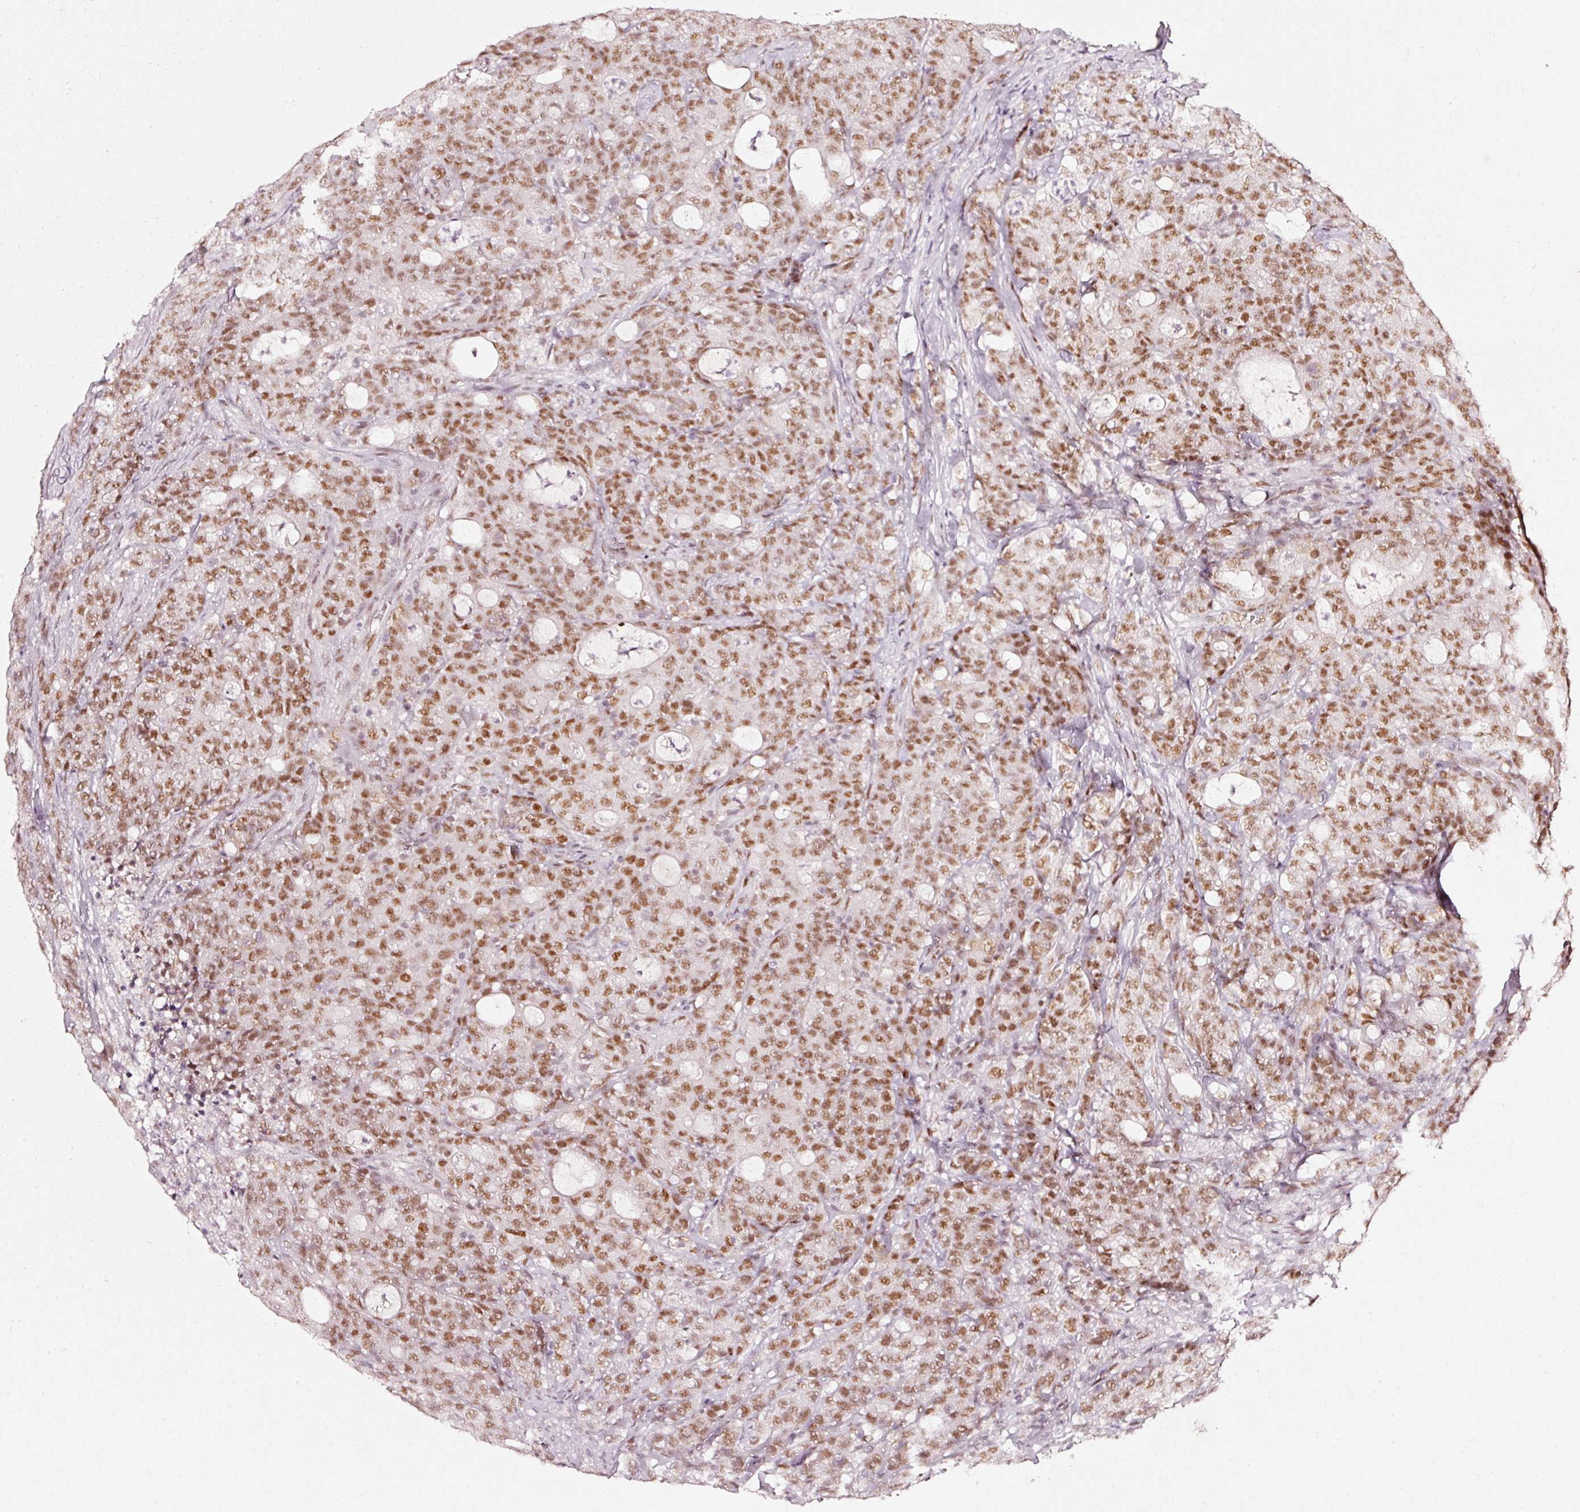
{"staining": {"intensity": "moderate", "quantity": ">75%", "location": "nuclear"}, "tissue": "colorectal cancer", "cell_type": "Tumor cells", "image_type": "cancer", "snomed": [{"axis": "morphology", "description": "Adenocarcinoma, NOS"}, {"axis": "topography", "description": "Colon"}], "caption": "A brown stain shows moderate nuclear expression of a protein in colorectal cancer tumor cells.", "gene": "PPP1R10", "patient": {"sex": "male", "age": 83}}